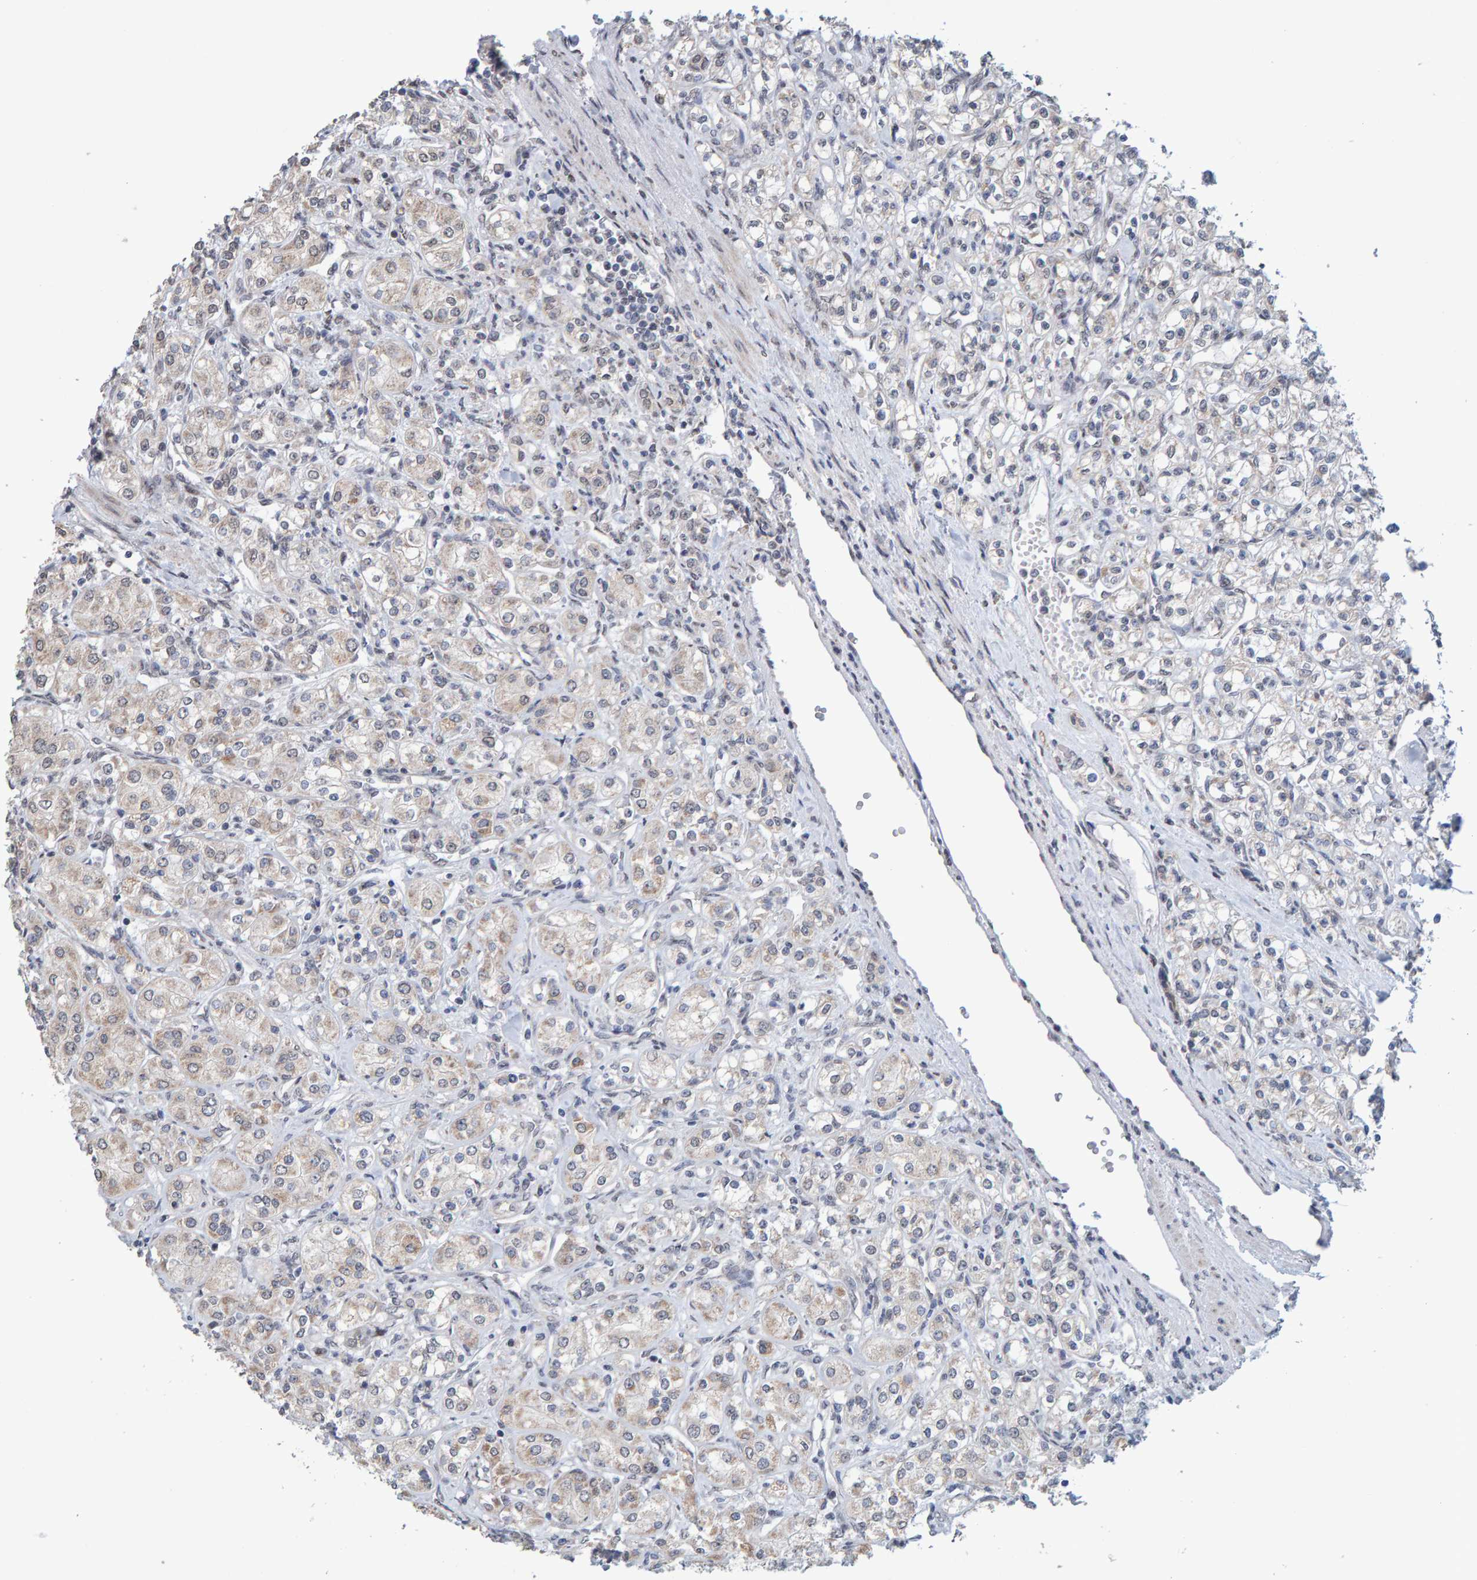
{"staining": {"intensity": "weak", "quantity": "<25%", "location": "cytoplasmic/membranous"}, "tissue": "renal cancer", "cell_type": "Tumor cells", "image_type": "cancer", "snomed": [{"axis": "morphology", "description": "Adenocarcinoma, NOS"}, {"axis": "topography", "description": "Kidney"}], "caption": "DAB (3,3'-diaminobenzidine) immunohistochemical staining of human renal adenocarcinoma exhibits no significant positivity in tumor cells.", "gene": "USP43", "patient": {"sex": "male", "age": 77}}